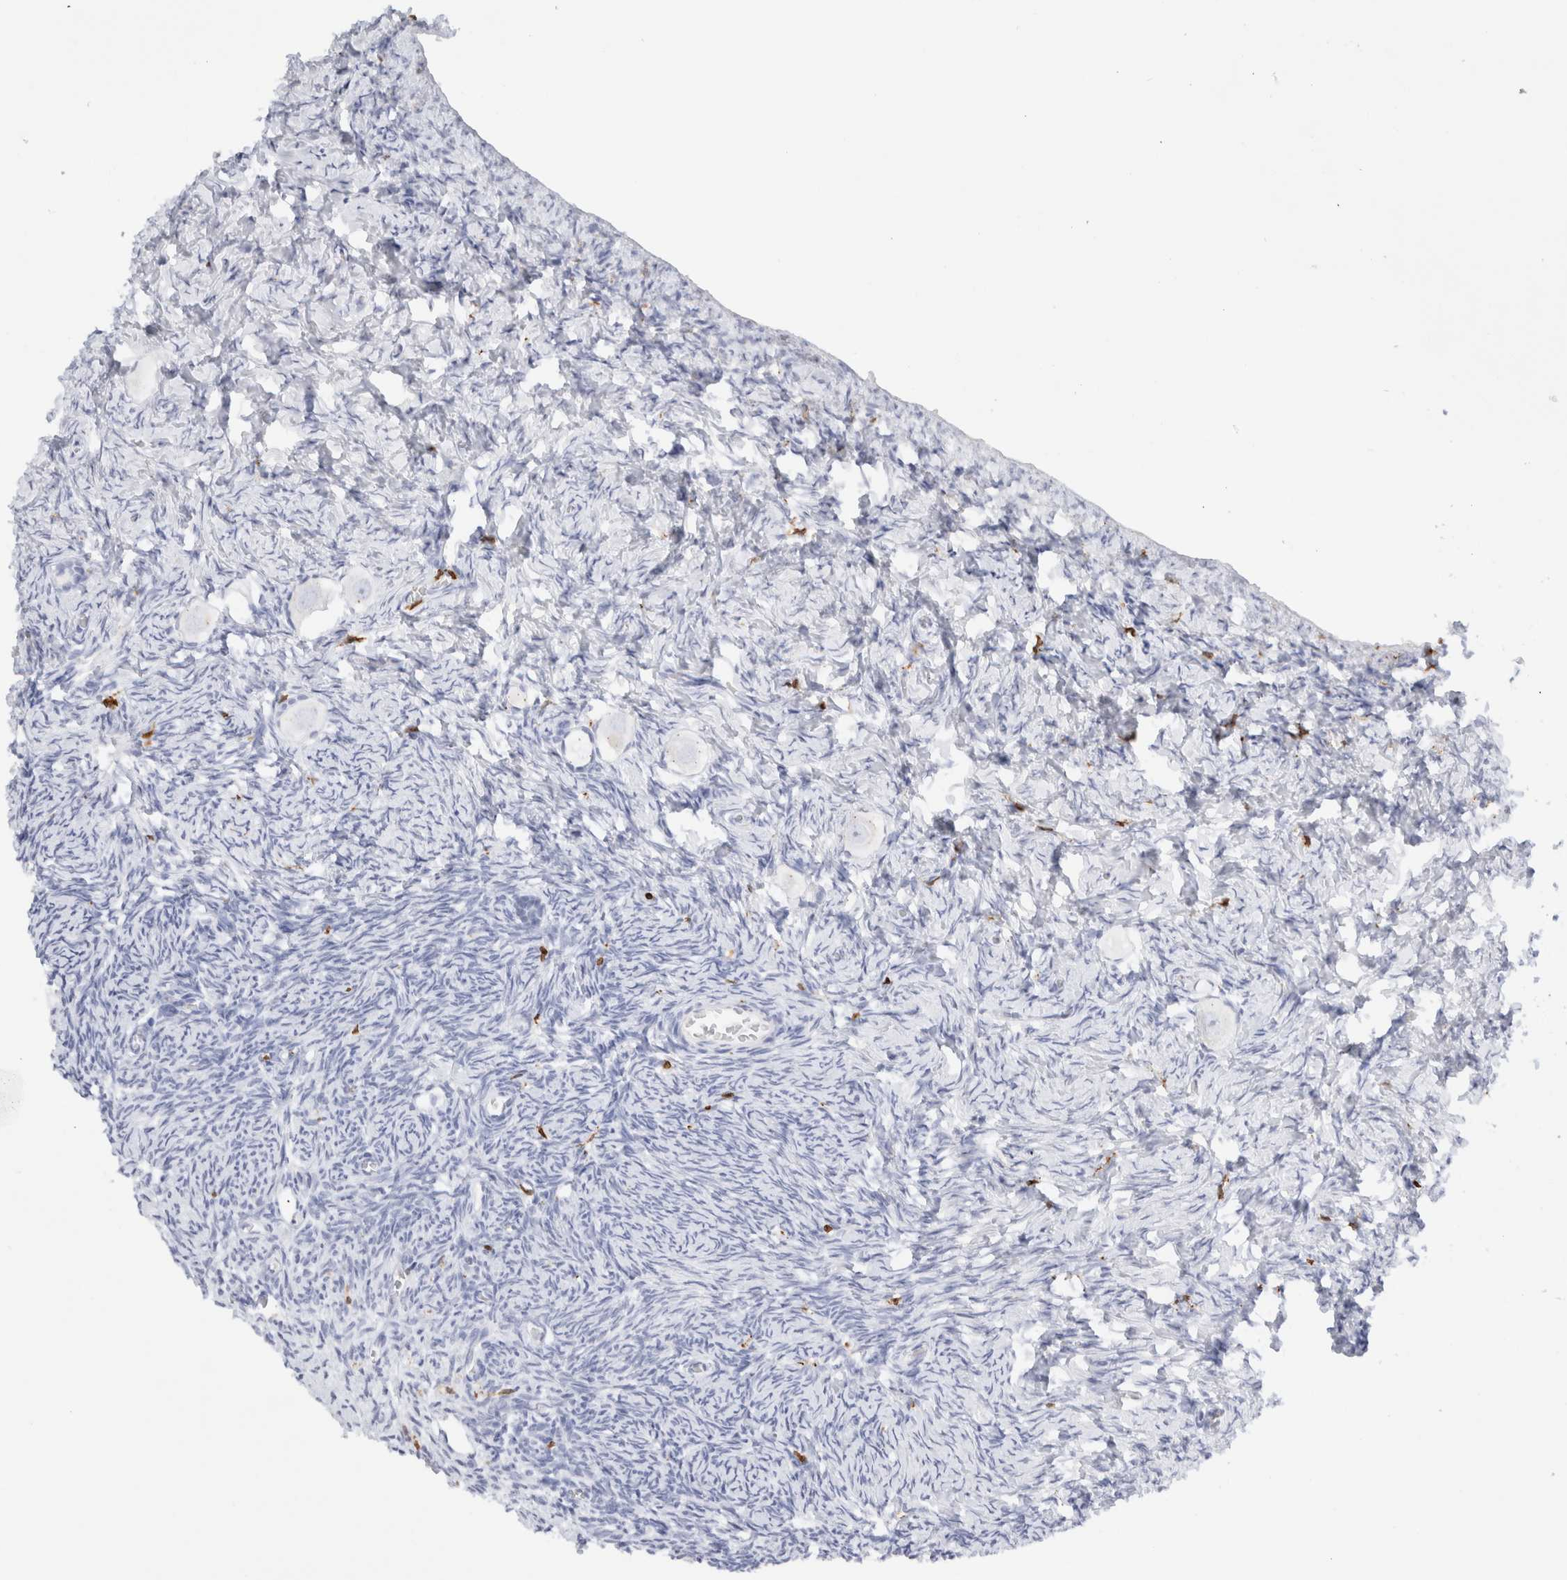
{"staining": {"intensity": "negative", "quantity": "none", "location": "none"}, "tissue": "ovary", "cell_type": "Follicle cells", "image_type": "normal", "snomed": [{"axis": "morphology", "description": "Normal tissue, NOS"}, {"axis": "topography", "description": "Ovary"}], "caption": "A high-resolution image shows immunohistochemistry (IHC) staining of benign ovary, which displays no significant expression in follicle cells.", "gene": "ALOX5AP", "patient": {"sex": "female", "age": 27}}